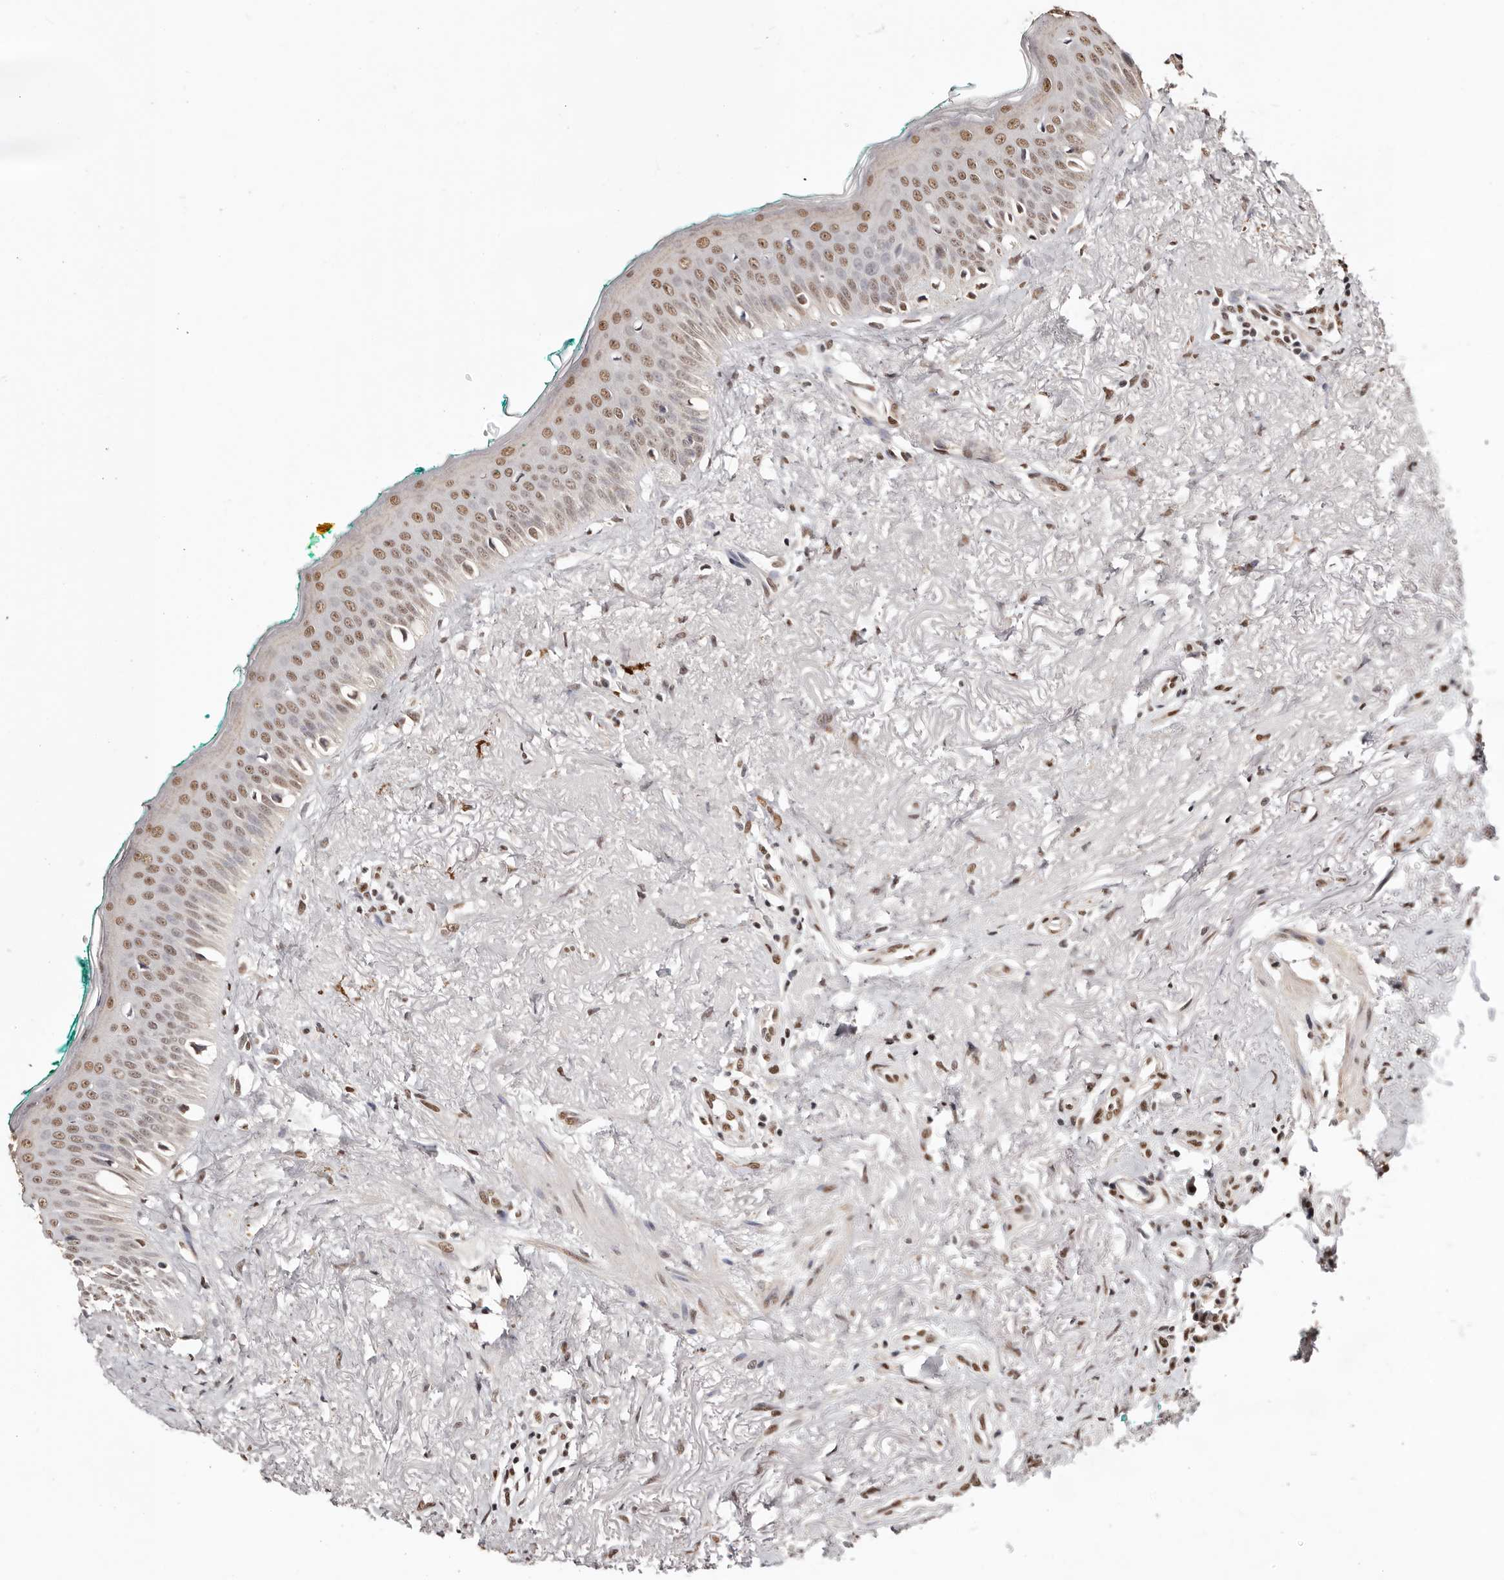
{"staining": {"intensity": "moderate", "quantity": ">75%", "location": "nuclear"}, "tissue": "oral mucosa", "cell_type": "Squamous epithelial cells", "image_type": "normal", "snomed": [{"axis": "morphology", "description": "Normal tissue, NOS"}, {"axis": "topography", "description": "Oral tissue"}], "caption": "Moderate nuclear expression is seen in approximately >75% of squamous epithelial cells in normal oral mucosa. (Stains: DAB (3,3'-diaminobenzidine) in brown, nuclei in blue, Microscopy: brightfield microscopy at high magnification).", "gene": "BICRAL", "patient": {"sex": "female", "age": 70}}